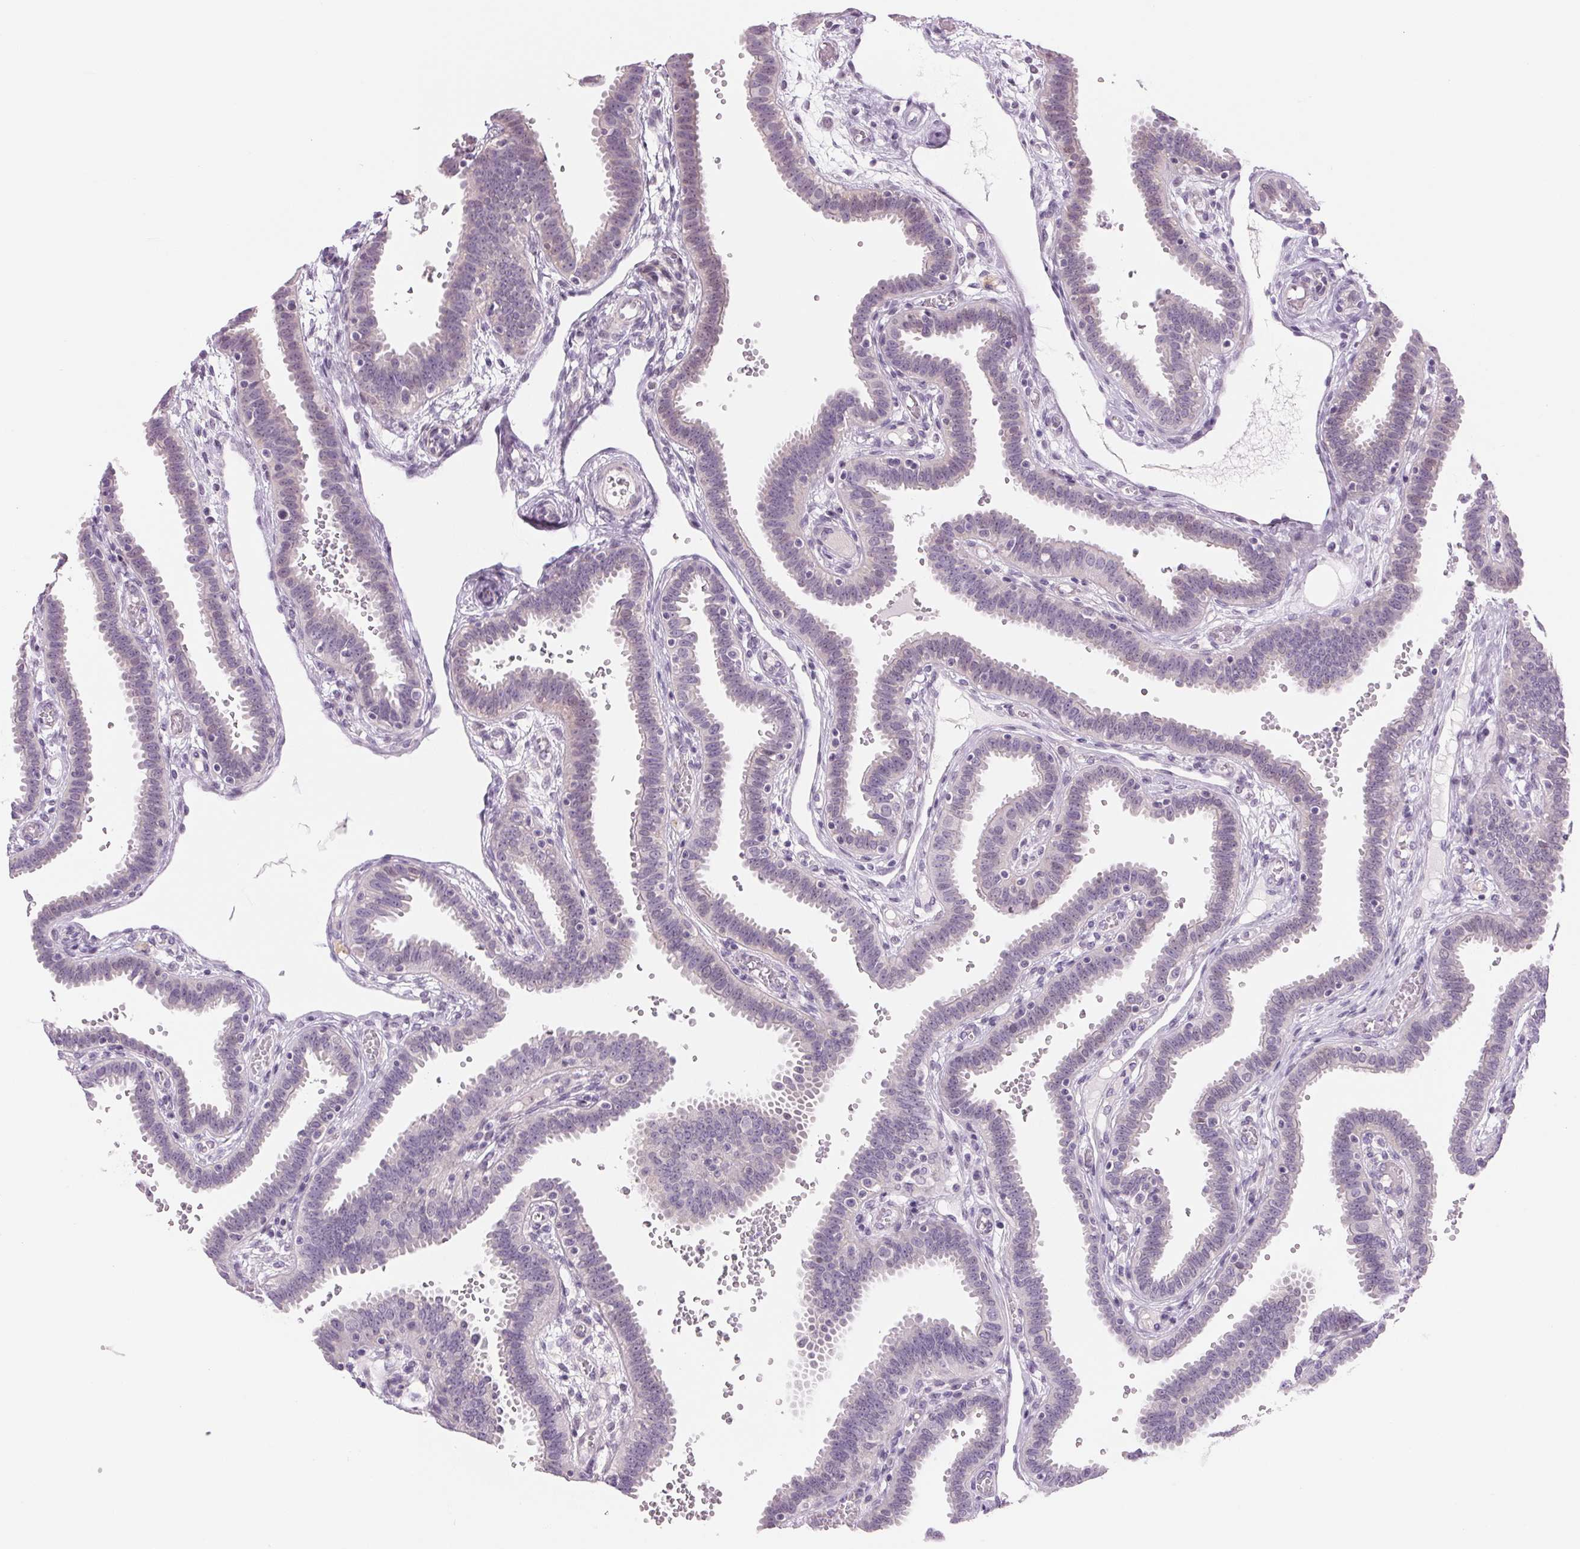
{"staining": {"intensity": "negative", "quantity": "none", "location": "none"}, "tissue": "fallopian tube", "cell_type": "Glandular cells", "image_type": "normal", "snomed": [{"axis": "morphology", "description": "Normal tissue, NOS"}, {"axis": "topography", "description": "Fallopian tube"}], "caption": "DAB (3,3'-diaminobenzidine) immunohistochemical staining of normal human fallopian tube shows no significant staining in glandular cells.", "gene": "CCDC168", "patient": {"sex": "female", "age": 37}}